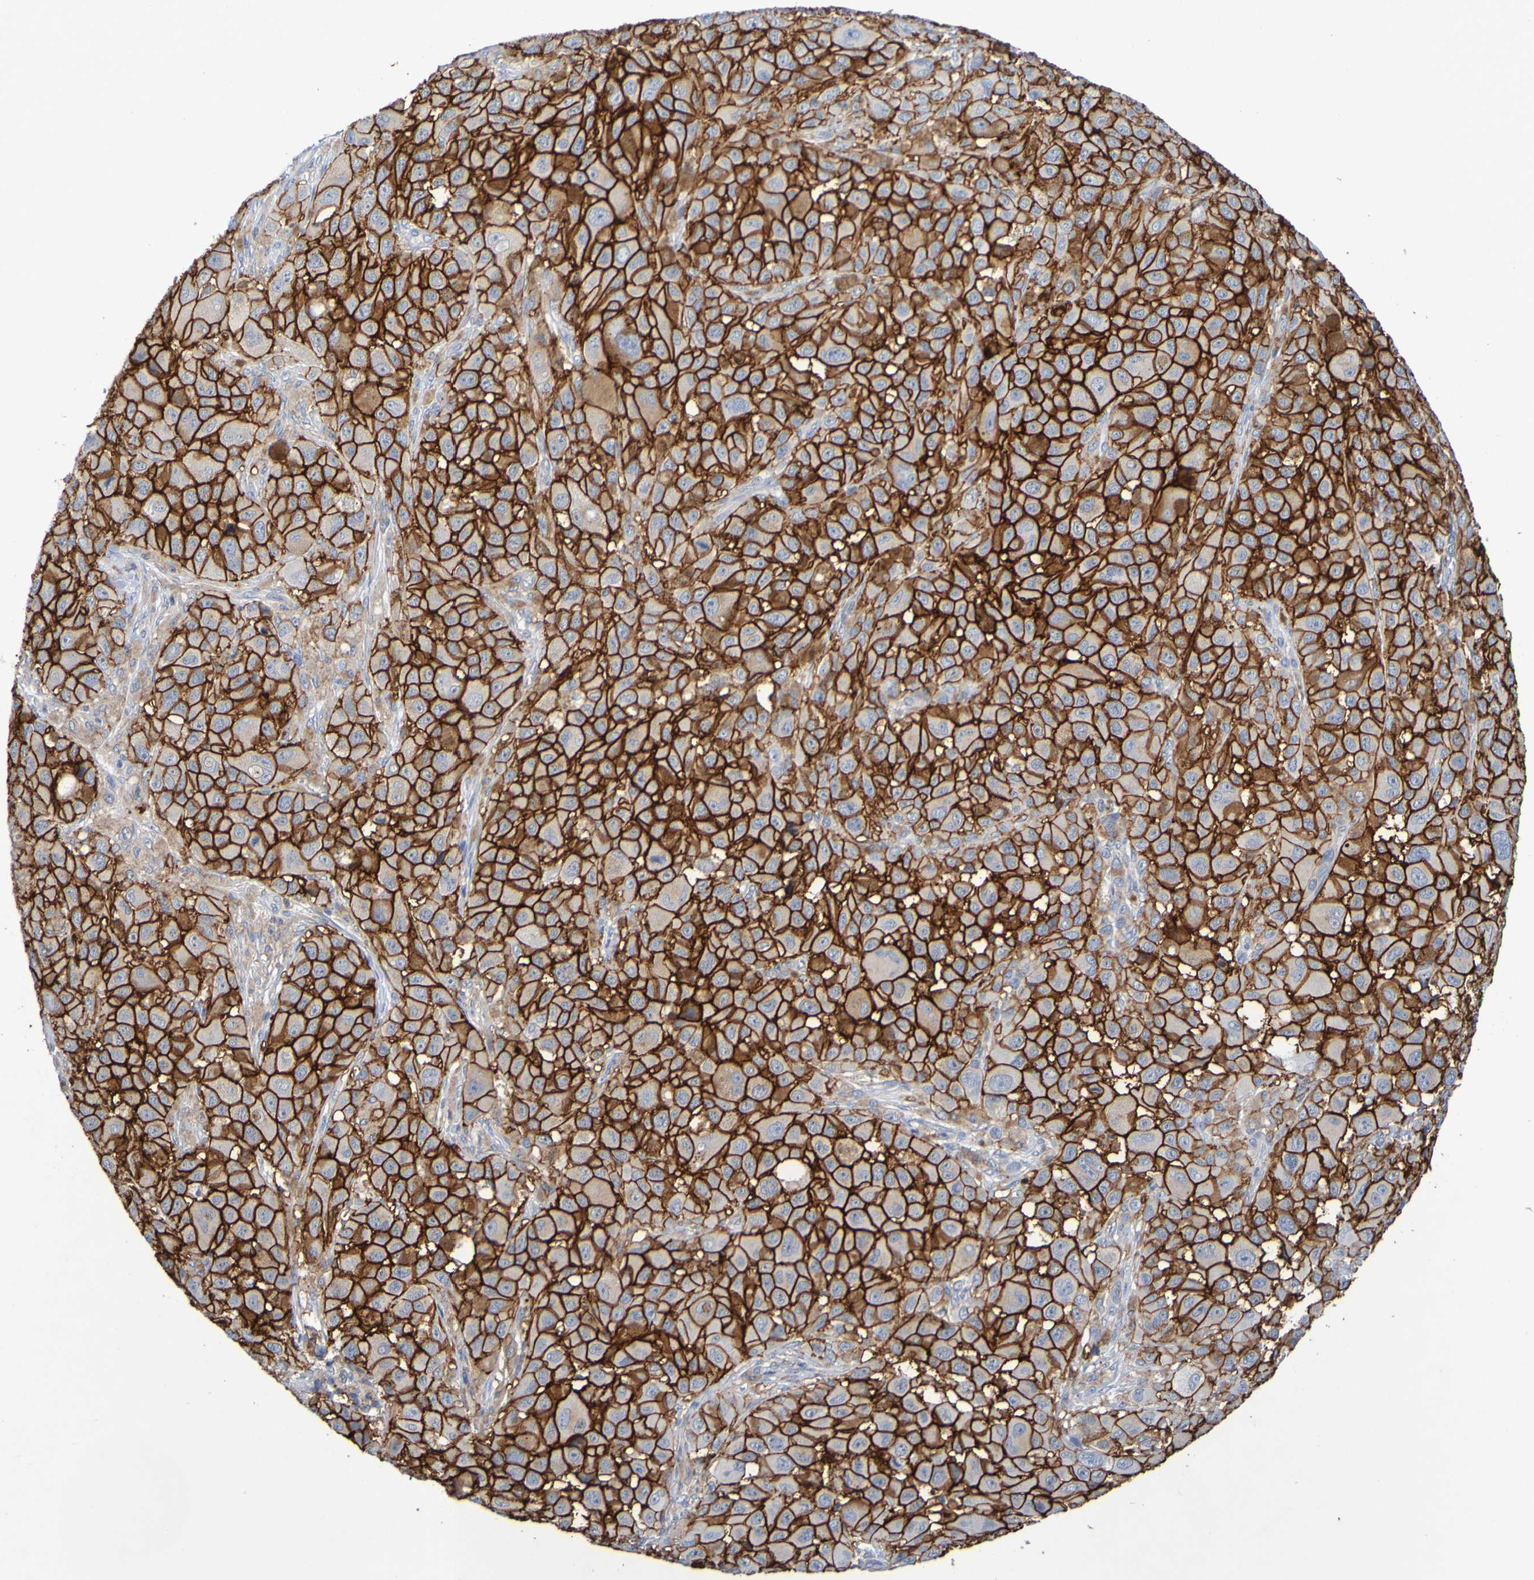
{"staining": {"intensity": "strong", "quantity": ">75%", "location": "cytoplasmic/membranous"}, "tissue": "melanoma", "cell_type": "Tumor cells", "image_type": "cancer", "snomed": [{"axis": "morphology", "description": "Malignant melanoma, NOS"}, {"axis": "topography", "description": "Skin"}], "caption": "Protein analysis of melanoma tissue exhibits strong cytoplasmic/membranous positivity in about >75% of tumor cells. (DAB IHC, brown staining for protein, blue staining for nuclei).", "gene": "SLC3A2", "patient": {"sex": "male", "age": 96}}